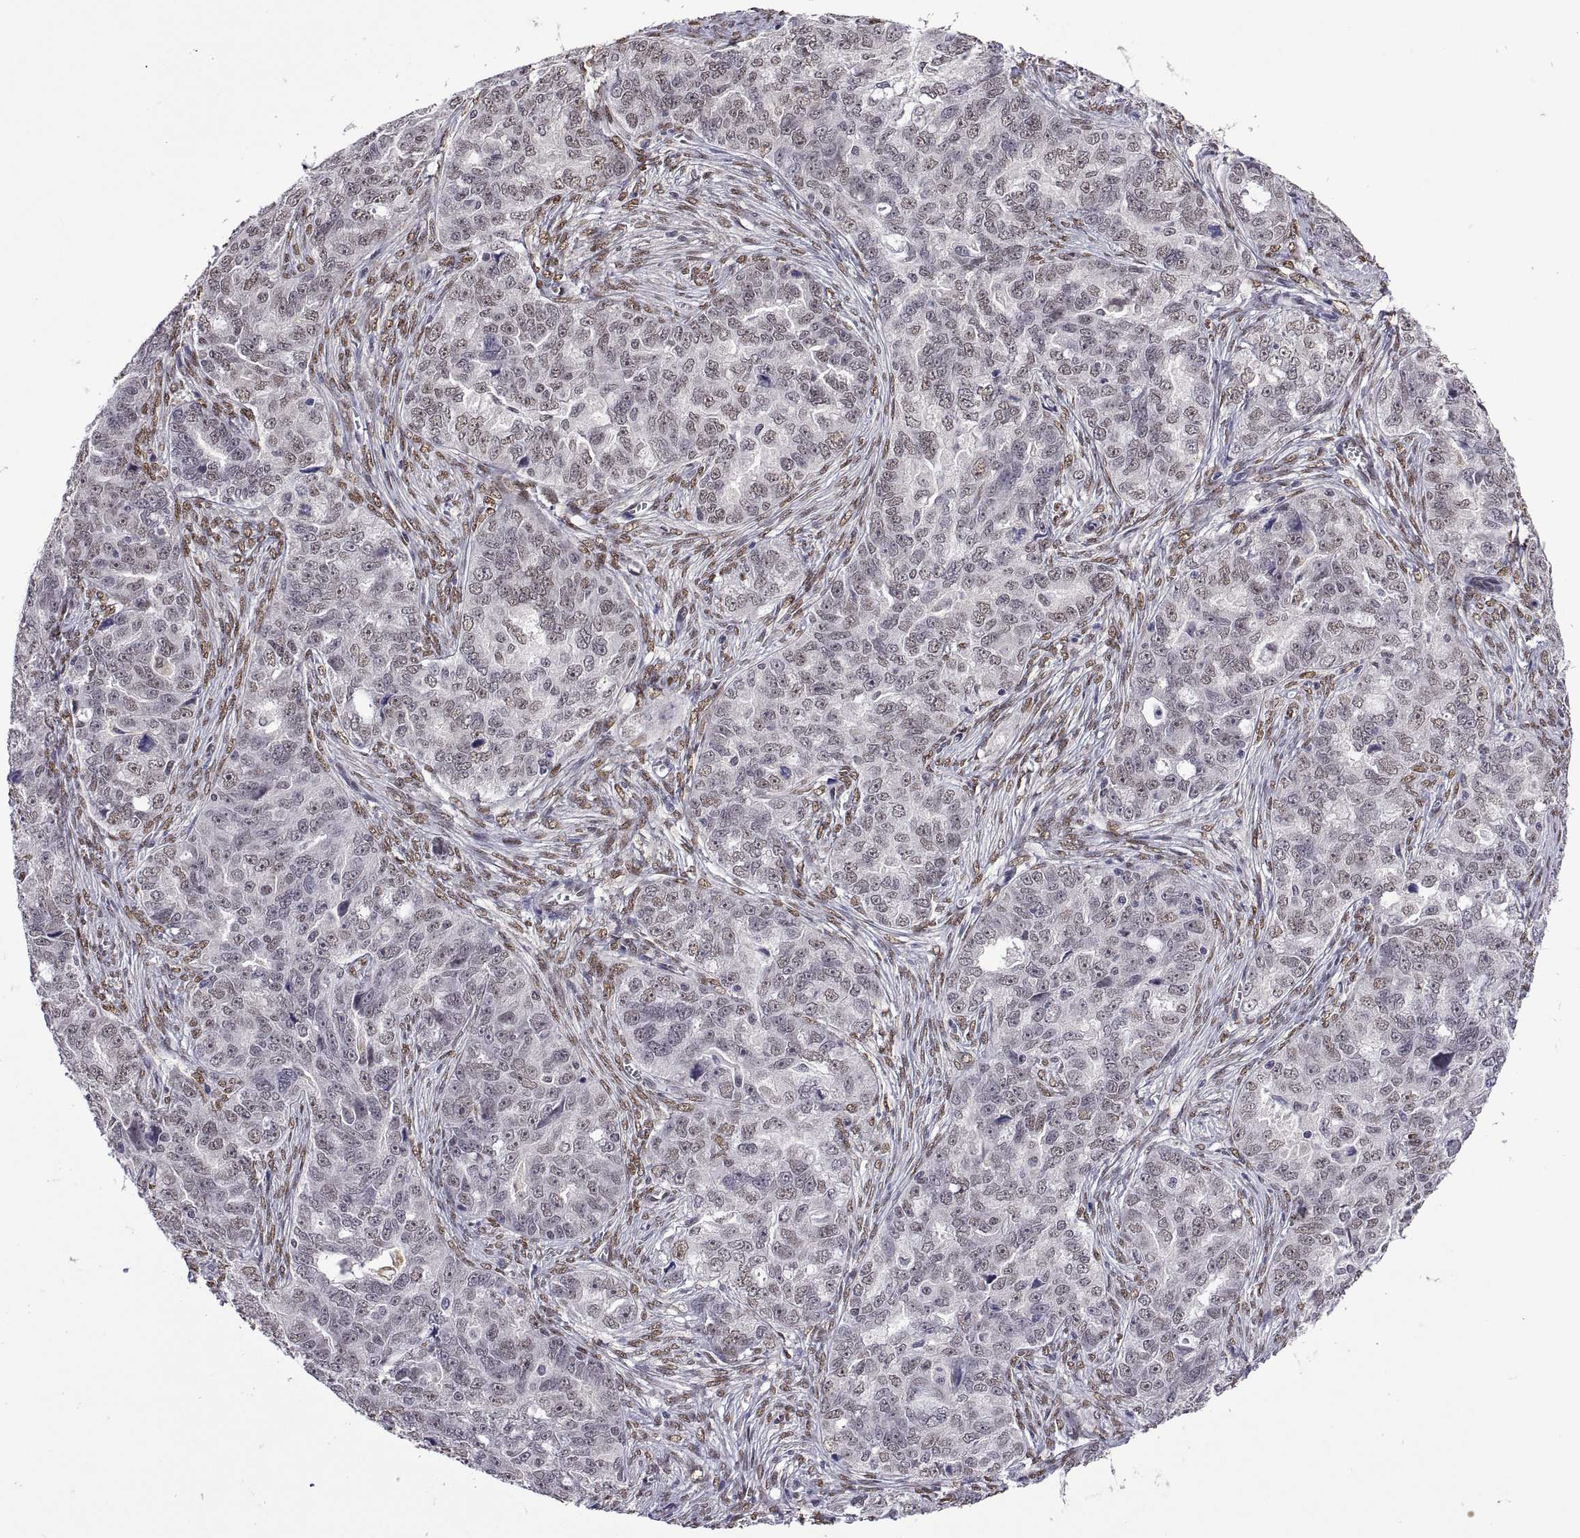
{"staining": {"intensity": "negative", "quantity": "none", "location": "none"}, "tissue": "ovarian cancer", "cell_type": "Tumor cells", "image_type": "cancer", "snomed": [{"axis": "morphology", "description": "Cystadenocarcinoma, serous, NOS"}, {"axis": "topography", "description": "Ovary"}], "caption": "Tumor cells are negative for protein expression in human ovarian cancer.", "gene": "NR4A1", "patient": {"sex": "female", "age": 51}}